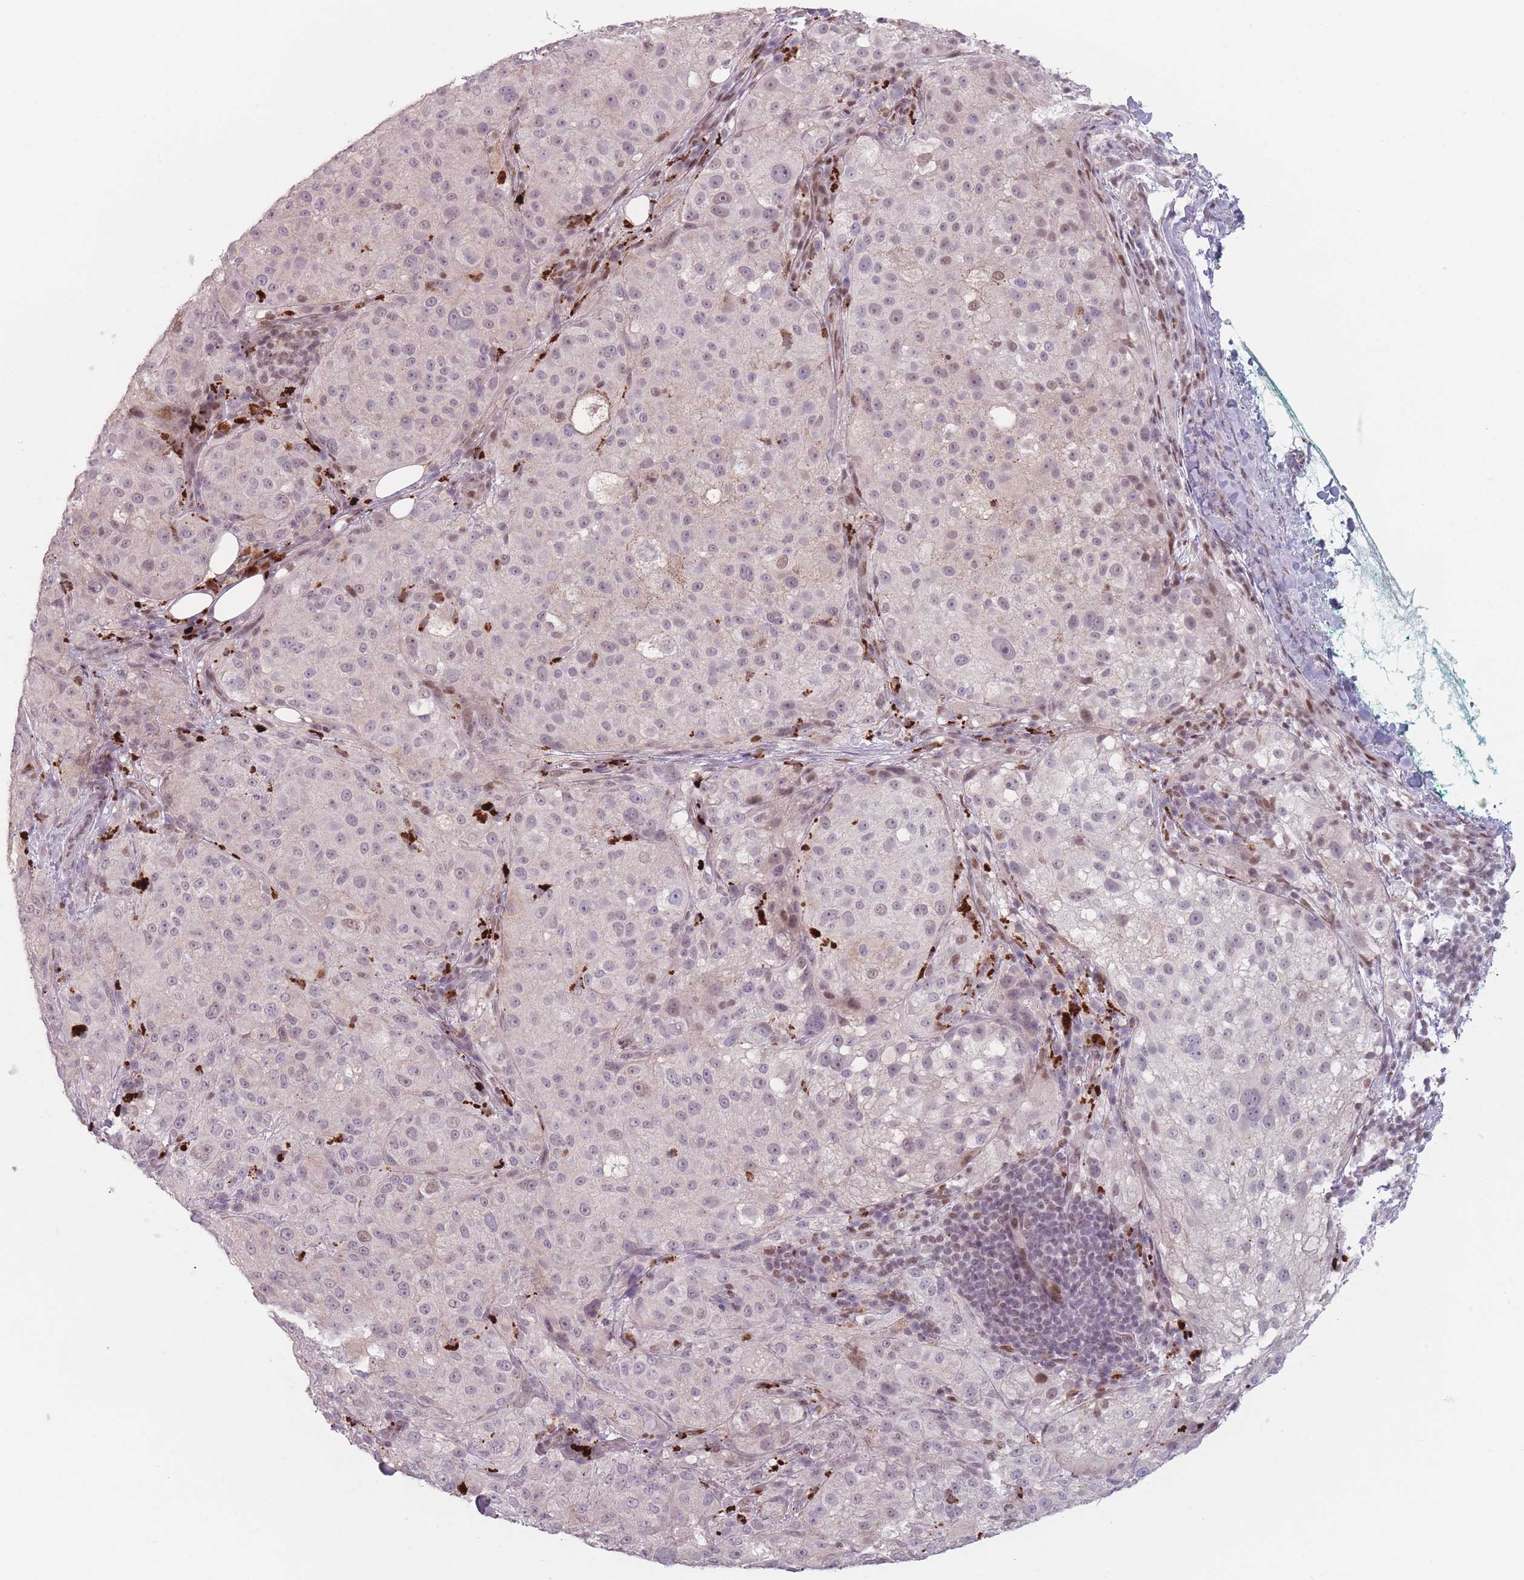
{"staining": {"intensity": "weak", "quantity": "<25%", "location": "nuclear"}, "tissue": "melanoma", "cell_type": "Tumor cells", "image_type": "cancer", "snomed": [{"axis": "morphology", "description": "Necrosis, NOS"}, {"axis": "morphology", "description": "Malignant melanoma, NOS"}, {"axis": "topography", "description": "Skin"}], "caption": "Melanoma stained for a protein using immunohistochemistry (IHC) shows no positivity tumor cells.", "gene": "OR10C1", "patient": {"sex": "female", "age": 87}}